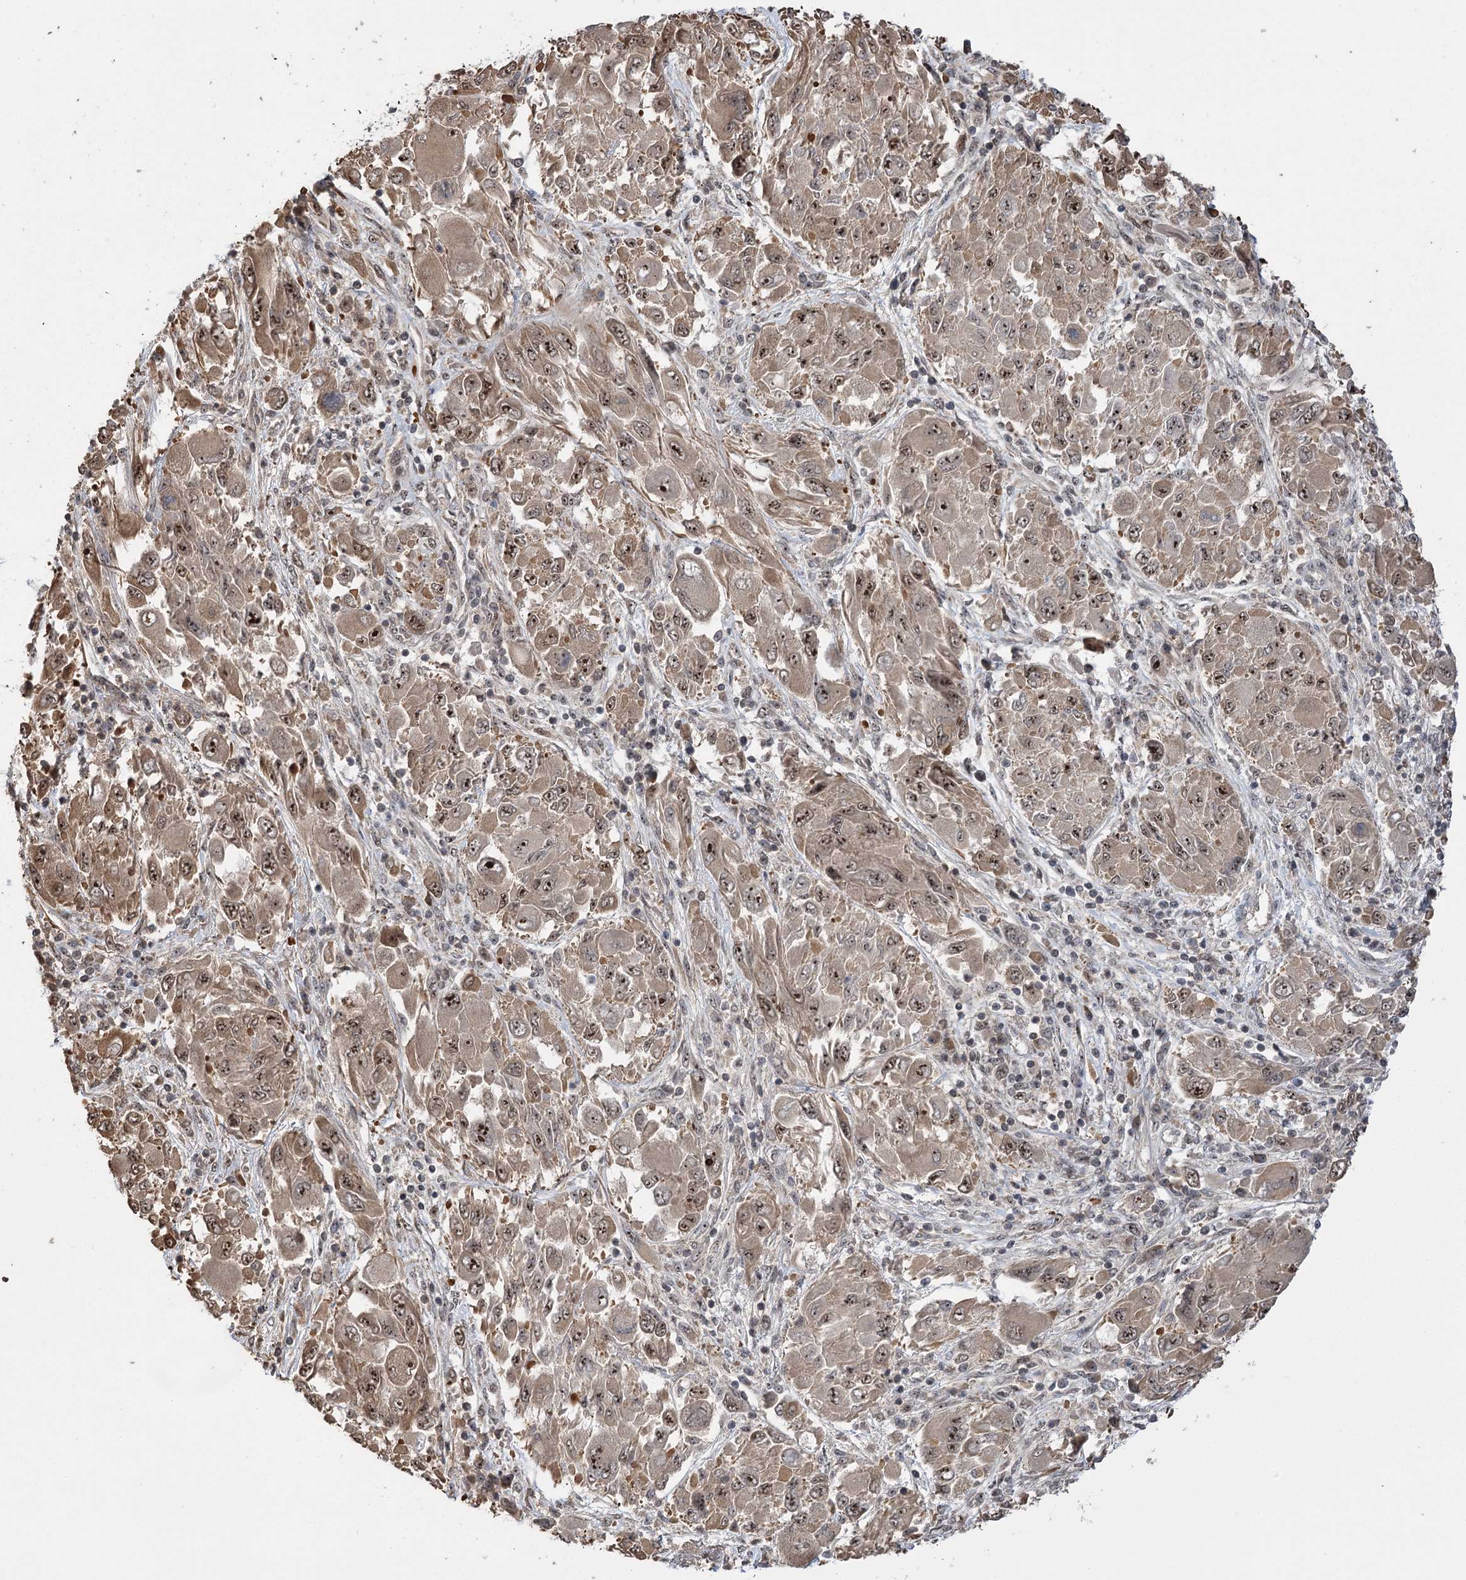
{"staining": {"intensity": "moderate", "quantity": ">75%", "location": "cytoplasmic/membranous,nuclear"}, "tissue": "melanoma", "cell_type": "Tumor cells", "image_type": "cancer", "snomed": [{"axis": "morphology", "description": "Malignant melanoma, NOS"}, {"axis": "topography", "description": "Skin"}], "caption": "This is an image of immunohistochemistry staining of melanoma, which shows moderate expression in the cytoplasmic/membranous and nuclear of tumor cells.", "gene": "SERGEF", "patient": {"sex": "female", "age": 91}}